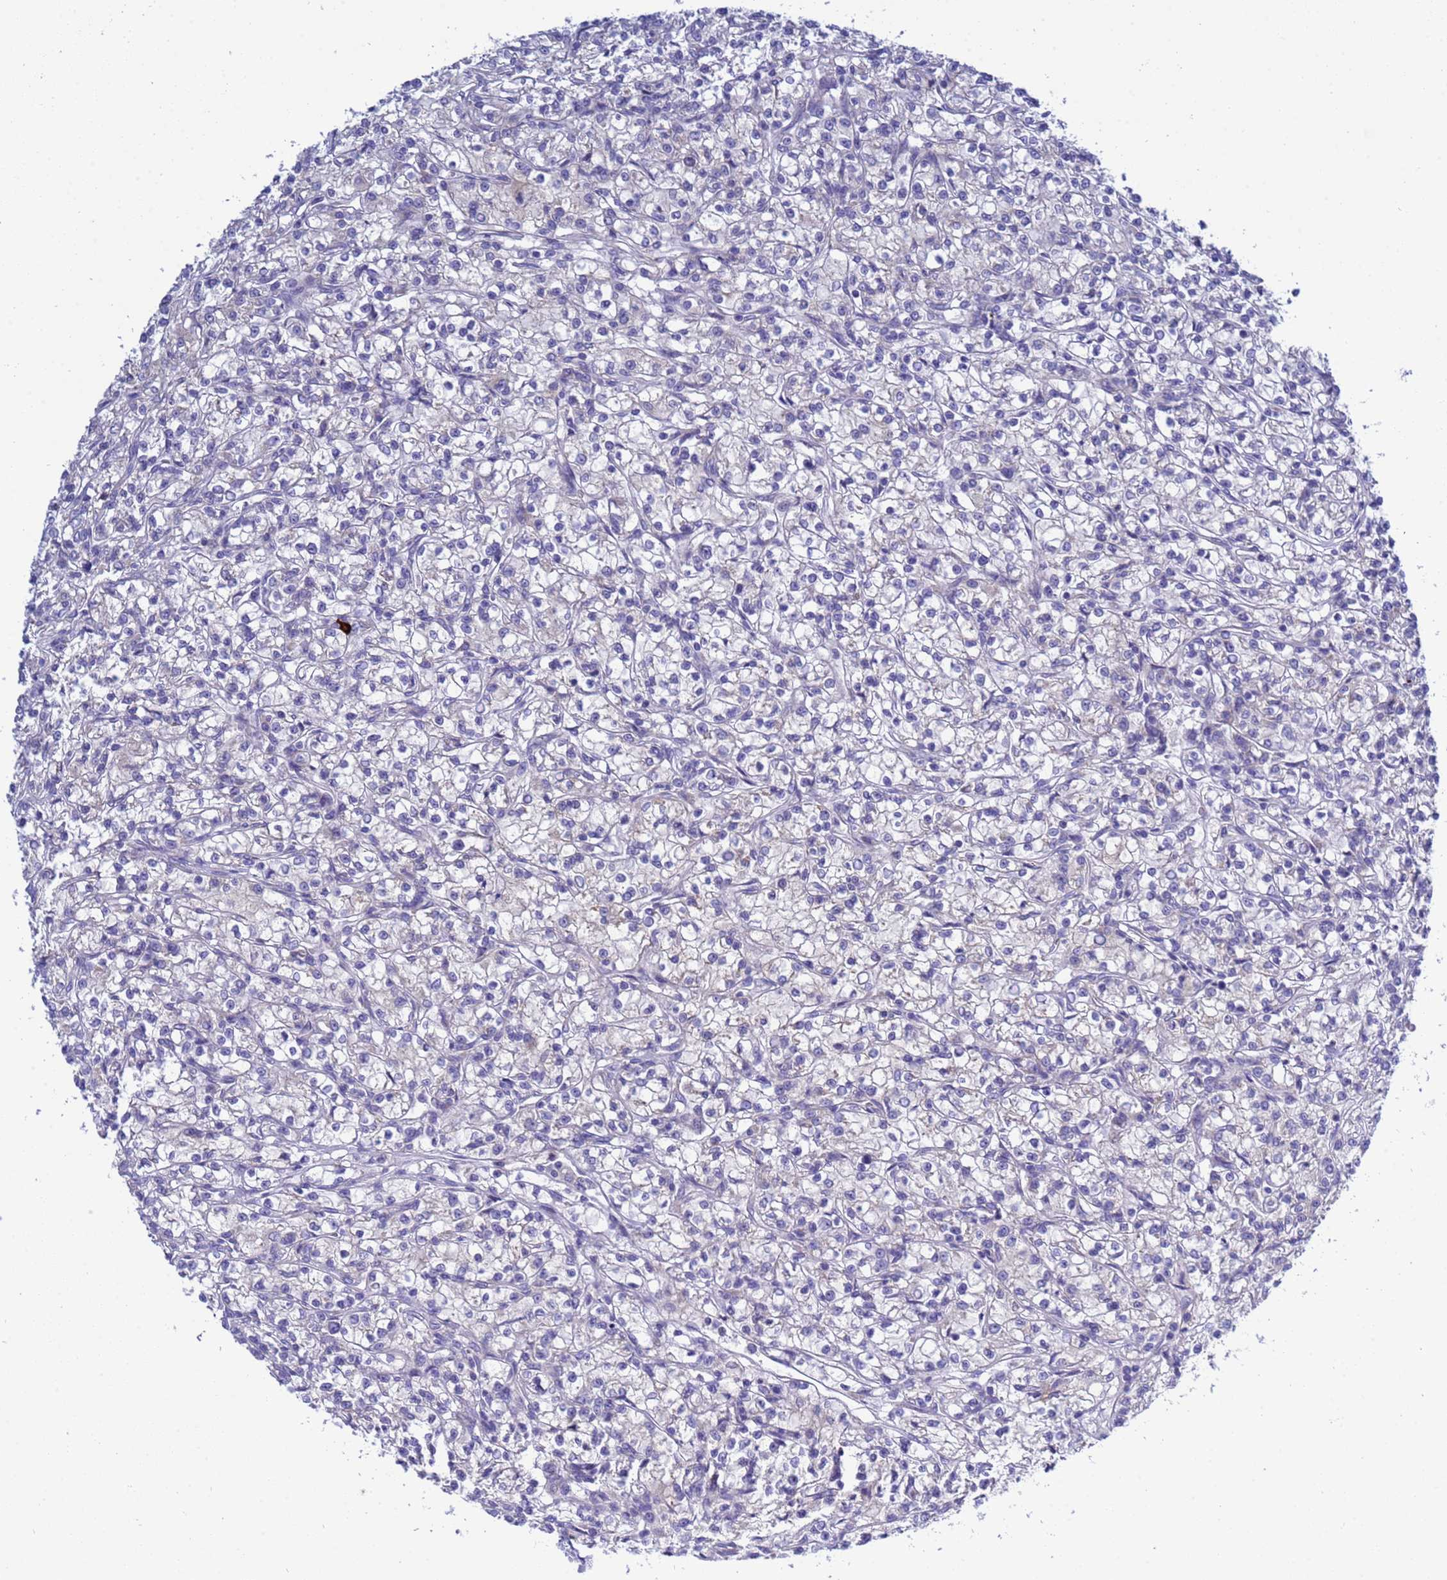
{"staining": {"intensity": "negative", "quantity": "none", "location": "none"}, "tissue": "renal cancer", "cell_type": "Tumor cells", "image_type": "cancer", "snomed": [{"axis": "morphology", "description": "Adenocarcinoma, NOS"}, {"axis": "topography", "description": "Kidney"}], "caption": "Adenocarcinoma (renal) was stained to show a protein in brown. There is no significant expression in tumor cells.", "gene": "RC3H2", "patient": {"sex": "female", "age": 59}}